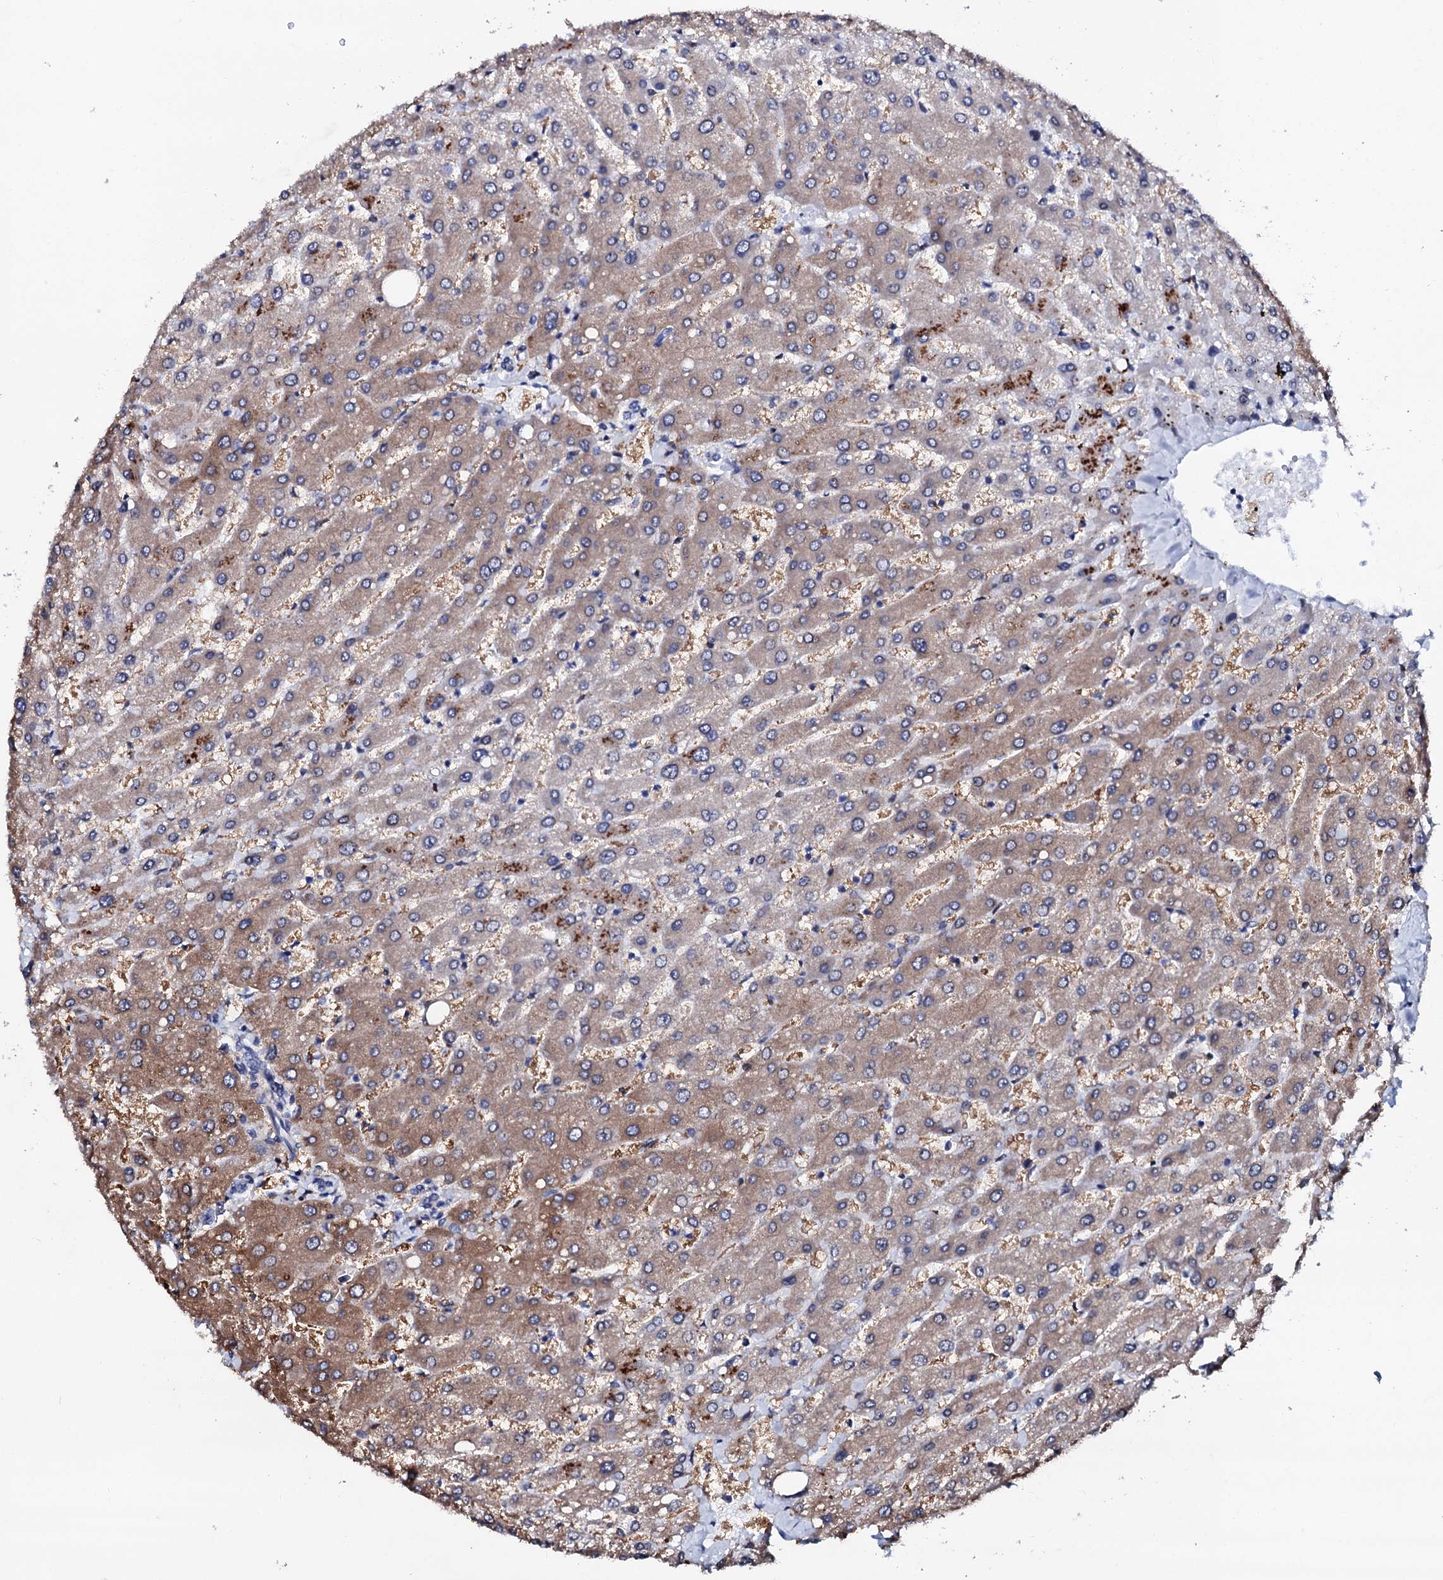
{"staining": {"intensity": "negative", "quantity": "none", "location": "none"}, "tissue": "liver", "cell_type": "Cholangiocytes", "image_type": "normal", "snomed": [{"axis": "morphology", "description": "Normal tissue, NOS"}, {"axis": "topography", "description": "Liver"}], "caption": "Human liver stained for a protein using immunohistochemistry exhibits no staining in cholangiocytes.", "gene": "TRDN", "patient": {"sex": "male", "age": 55}}